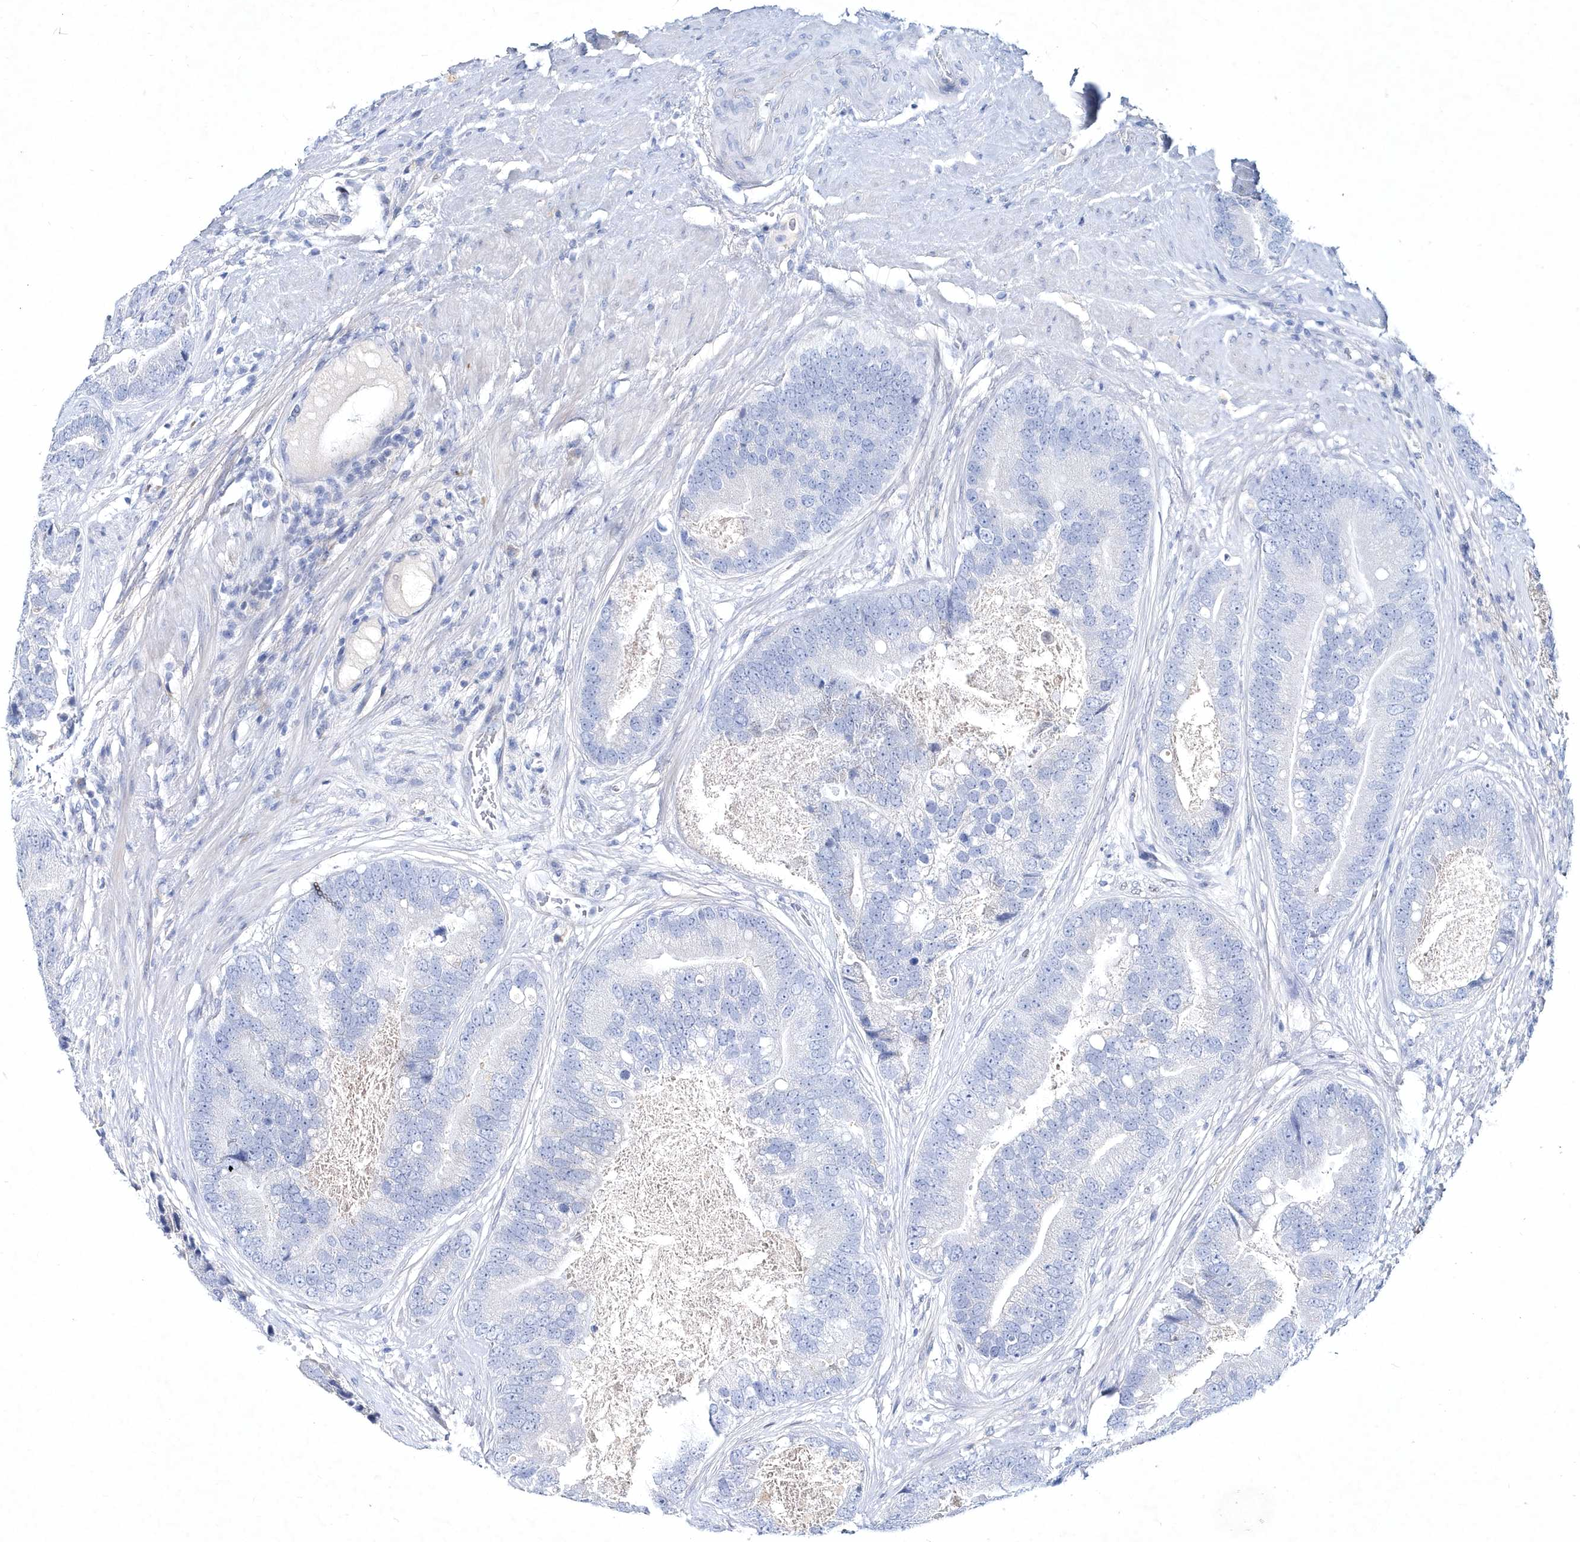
{"staining": {"intensity": "negative", "quantity": "none", "location": "none"}, "tissue": "prostate cancer", "cell_type": "Tumor cells", "image_type": "cancer", "snomed": [{"axis": "morphology", "description": "Adenocarcinoma, High grade"}, {"axis": "topography", "description": "Prostate"}], "caption": "Immunohistochemistry (IHC) of human prostate cancer (high-grade adenocarcinoma) displays no staining in tumor cells.", "gene": "SPINK7", "patient": {"sex": "male", "age": 70}}